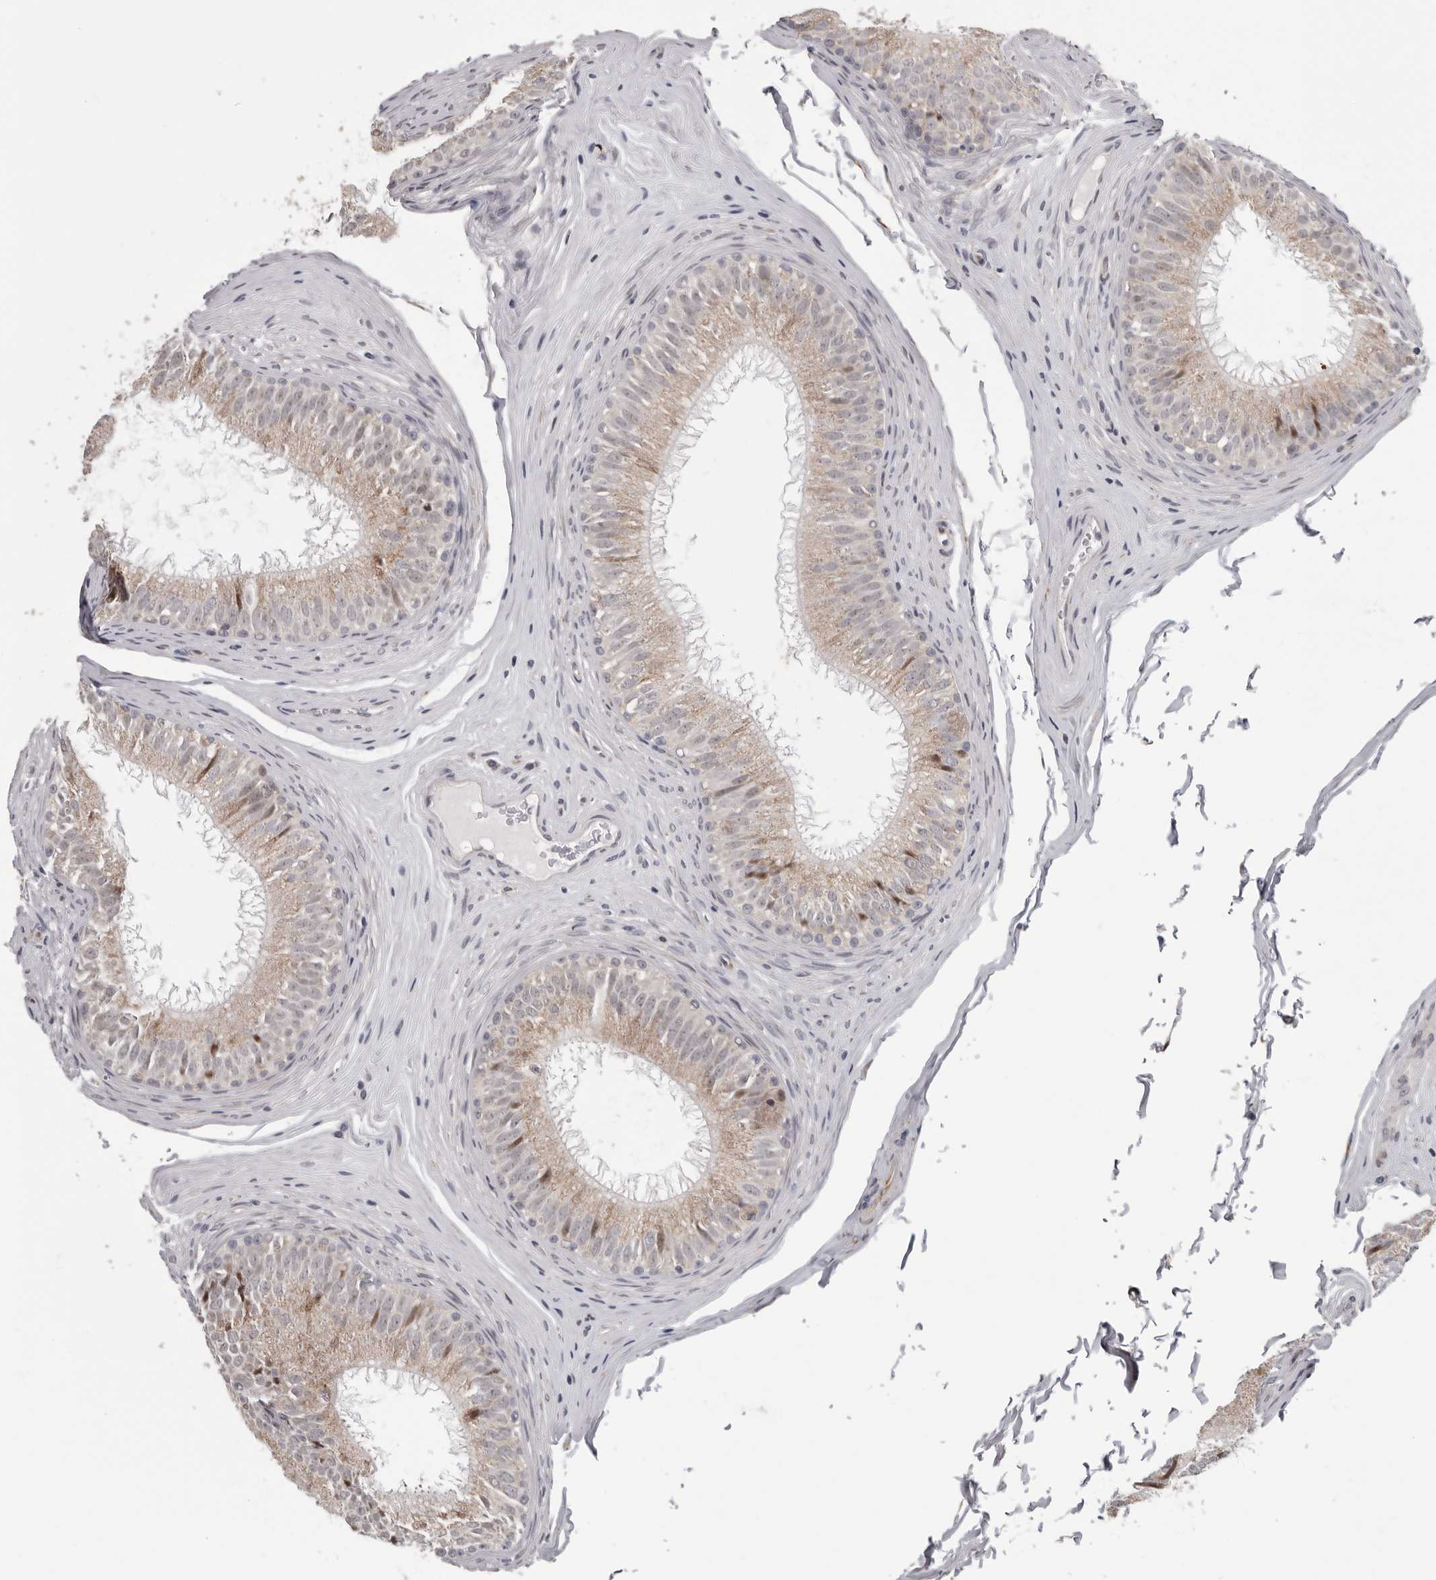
{"staining": {"intensity": "moderate", "quantity": "<25%", "location": "cytoplasmic/membranous,nuclear"}, "tissue": "epididymis", "cell_type": "Glandular cells", "image_type": "normal", "snomed": [{"axis": "morphology", "description": "Normal tissue, NOS"}, {"axis": "topography", "description": "Epididymis"}], "caption": "Brown immunohistochemical staining in normal human epididymis demonstrates moderate cytoplasmic/membranous,nuclear expression in approximately <25% of glandular cells. The protein of interest is stained brown, and the nuclei are stained in blue (DAB IHC with brightfield microscopy, high magnification).", "gene": "RALGPS2", "patient": {"sex": "male", "age": 32}}